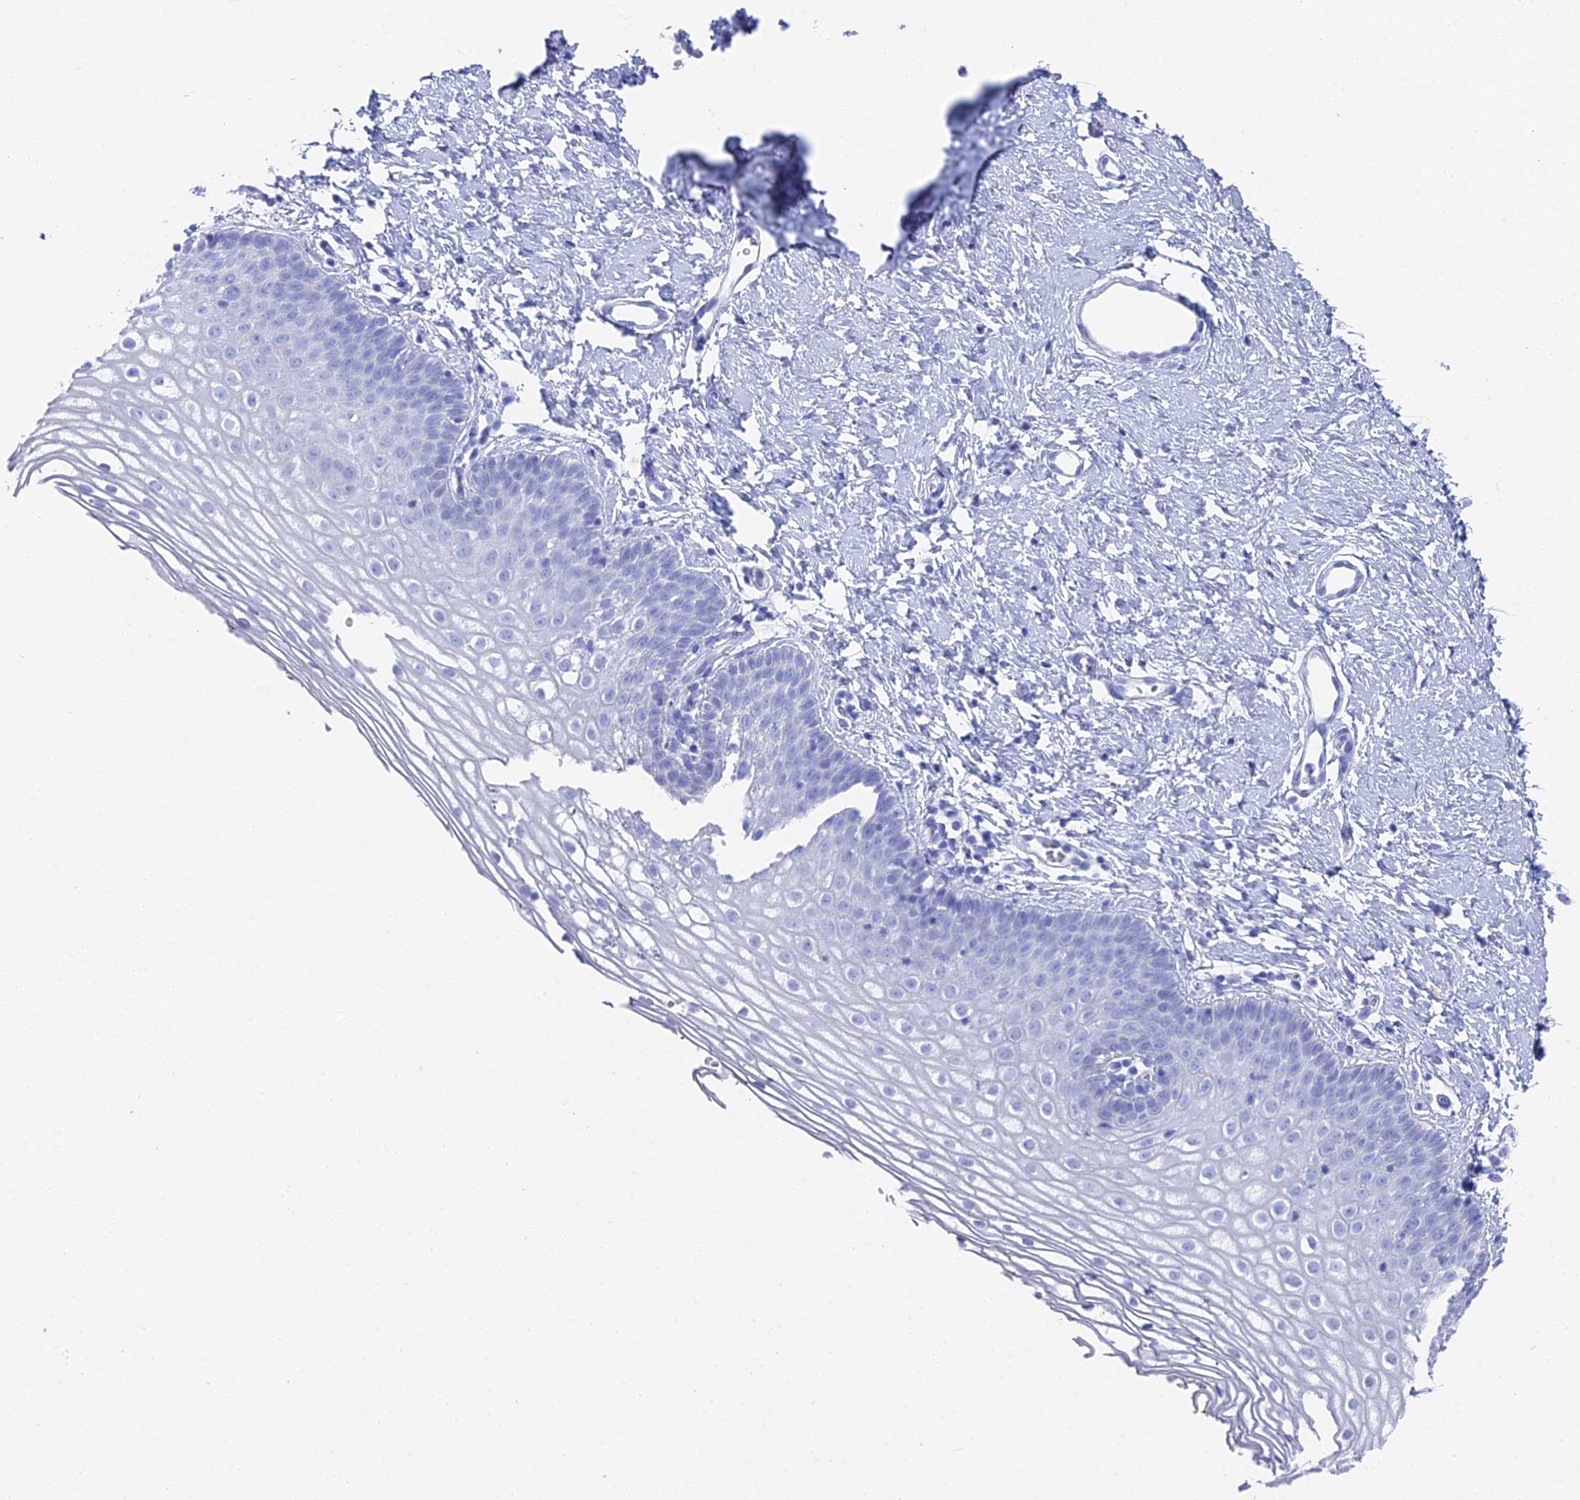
{"staining": {"intensity": "negative", "quantity": "none", "location": "none"}, "tissue": "vagina", "cell_type": "Squamous epithelial cells", "image_type": "normal", "snomed": [{"axis": "morphology", "description": "Normal tissue, NOS"}, {"axis": "topography", "description": "Vagina"}], "caption": "IHC of unremarkable vagina displays no positivity in squamous epithelial cells.", "gene": "ENPP3", "patient": {"sex": "female", "age": 32}}